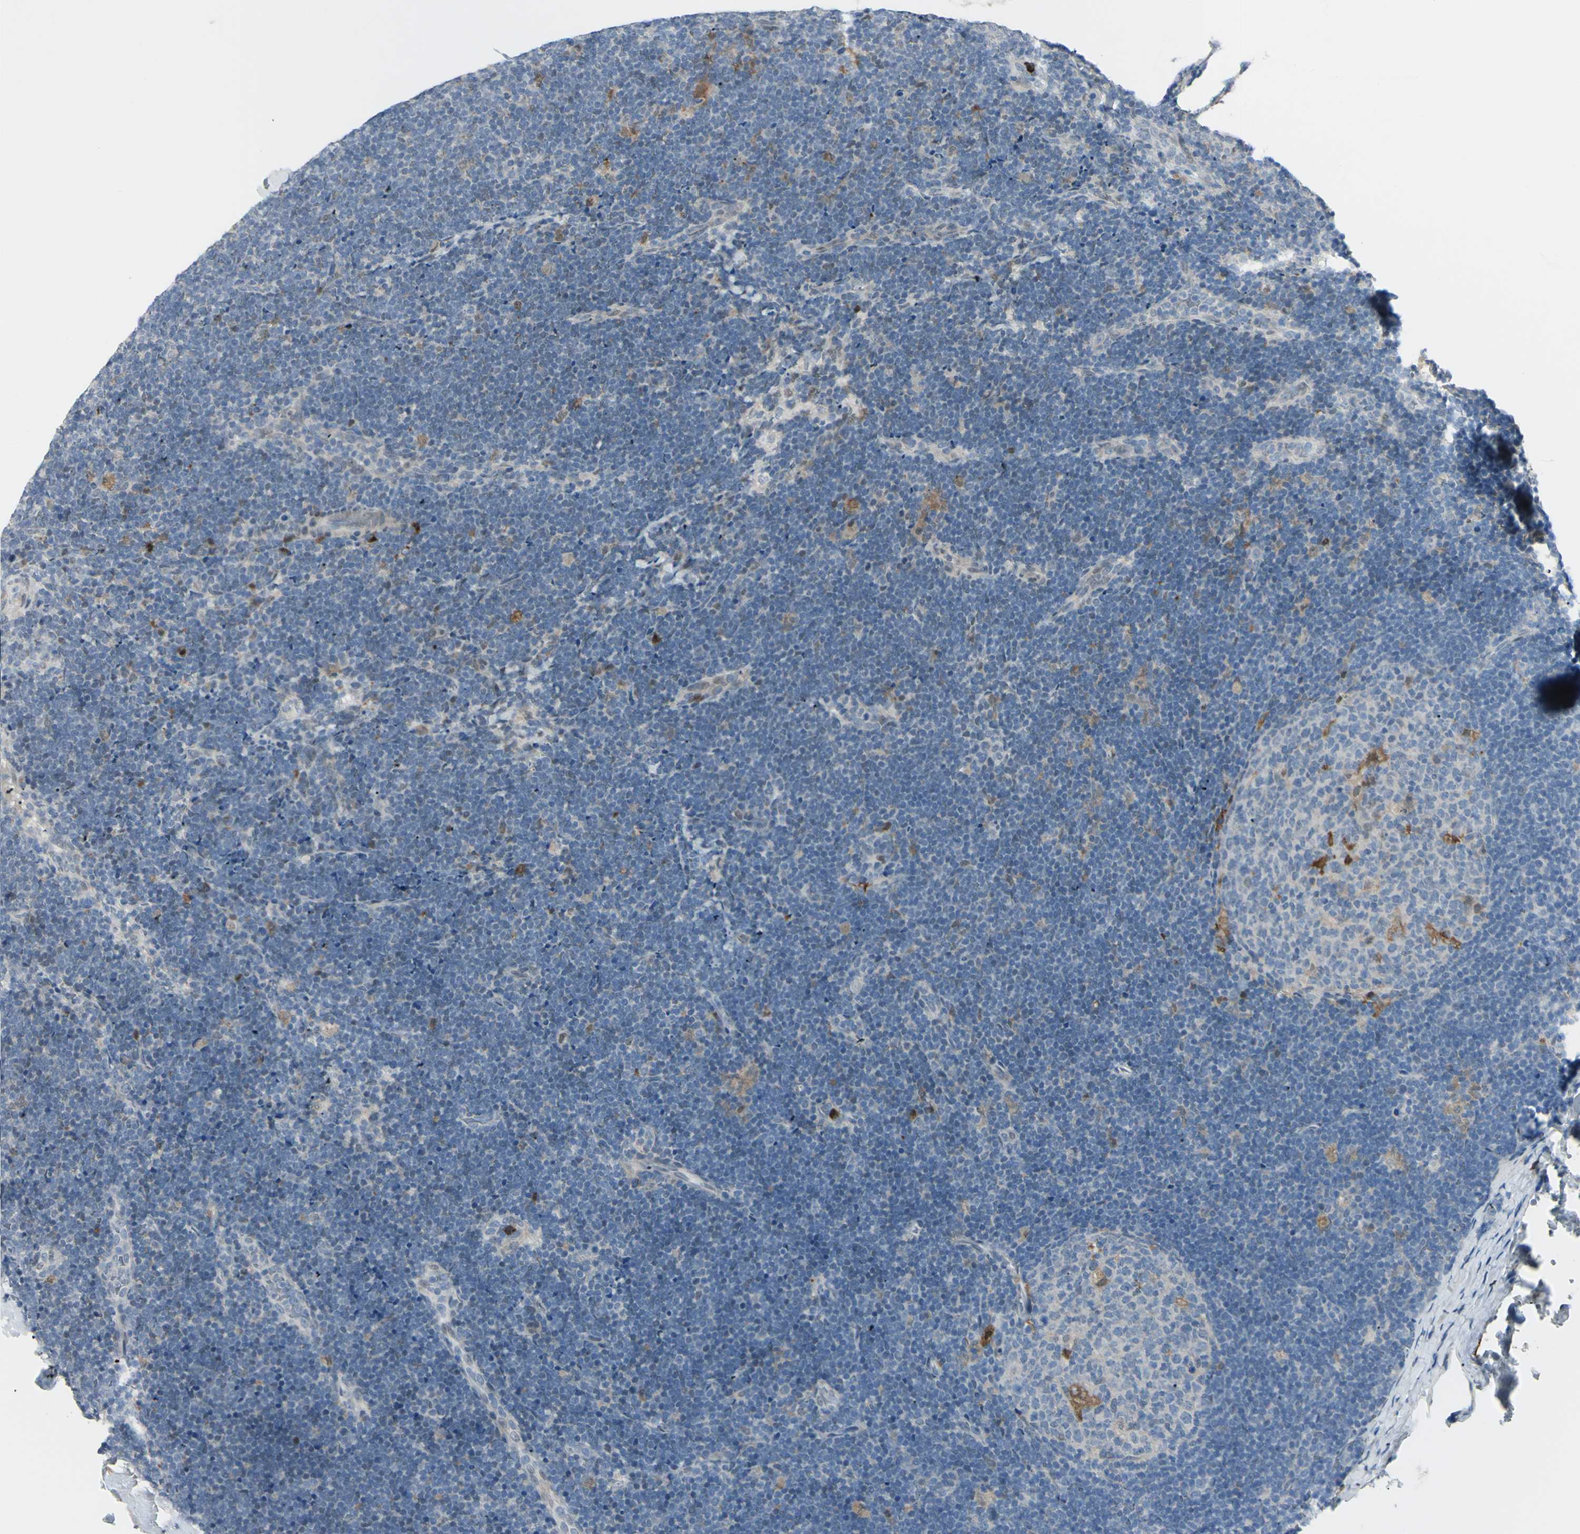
{"staining": {"intensity": "negative", "quantity": "none", "location": "none"}, "tissue": "lymph node", "cell_type": "Germinal center cells", "image_type": "normal", "snomed": [{"axis": "morphology", "description": "Normal tissue, NOS"}, {"axis": "topography", "description": "Lymph node"}], "caption": "Germinal center cells show no significant positivity in normal lymph node.", "gene": "ETNK1", "patient": {"sex": "female", "age": 14}}